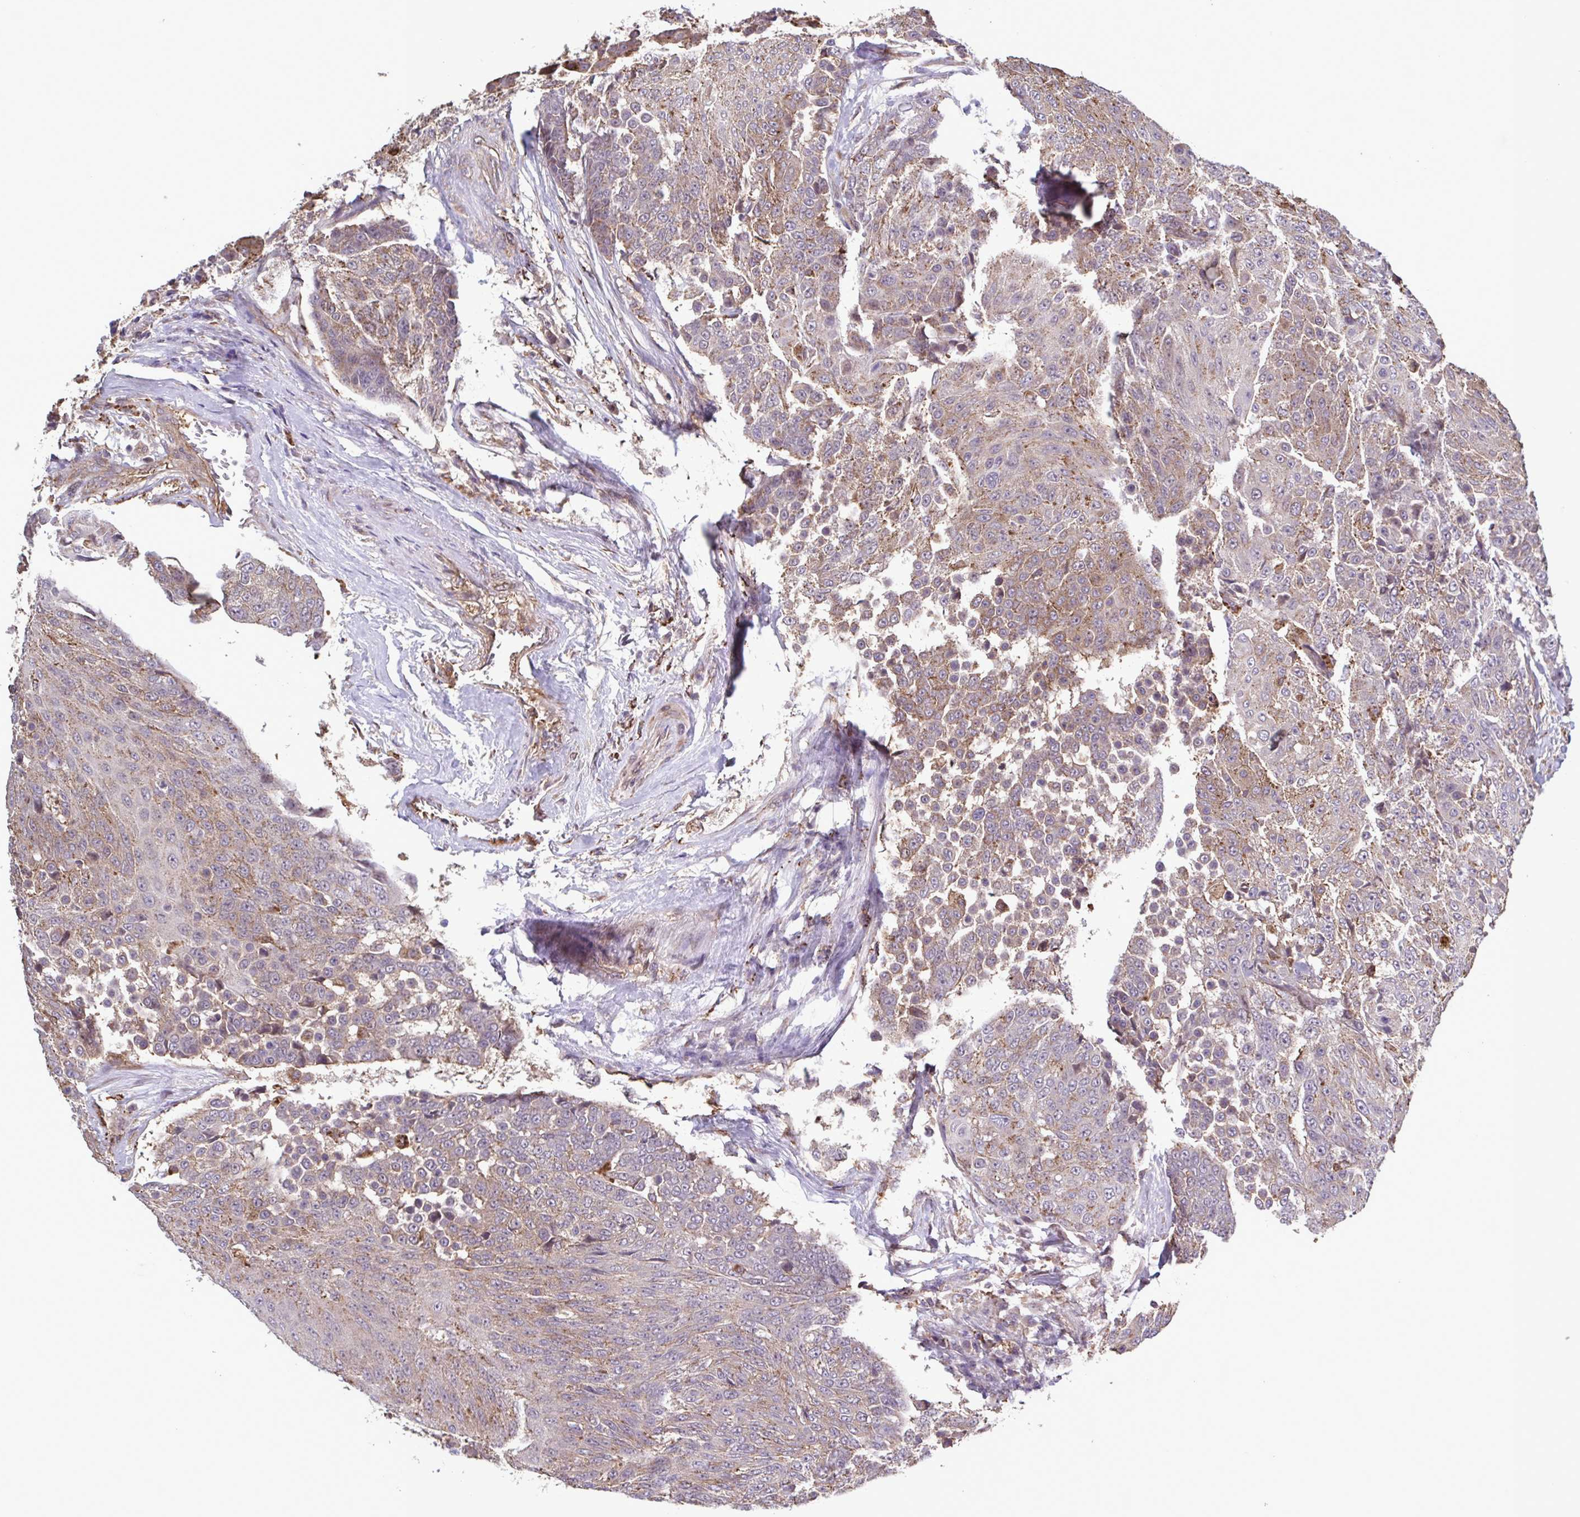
{"staining": {"intensity": "weak", "quantity": ">75%", "location": "cytoplasmic/membranous"}, "tissue": "urothelial cancer", "cell_type": "Tumor cells", "image_type": "cancer", "snomed": [{"axis": "morphology", "description": "Urothelial carcinoma, High grade"}, {"axis": "topography", "description": "Urinary bladder"}], "caption": "Tumor cells show weak cytoplasmic/membranous staining in about >75% of cells in urothelial carcinoma (high-grade).", "gene": "ZNF200", "patient": {"sex": "female", "age": 63}}